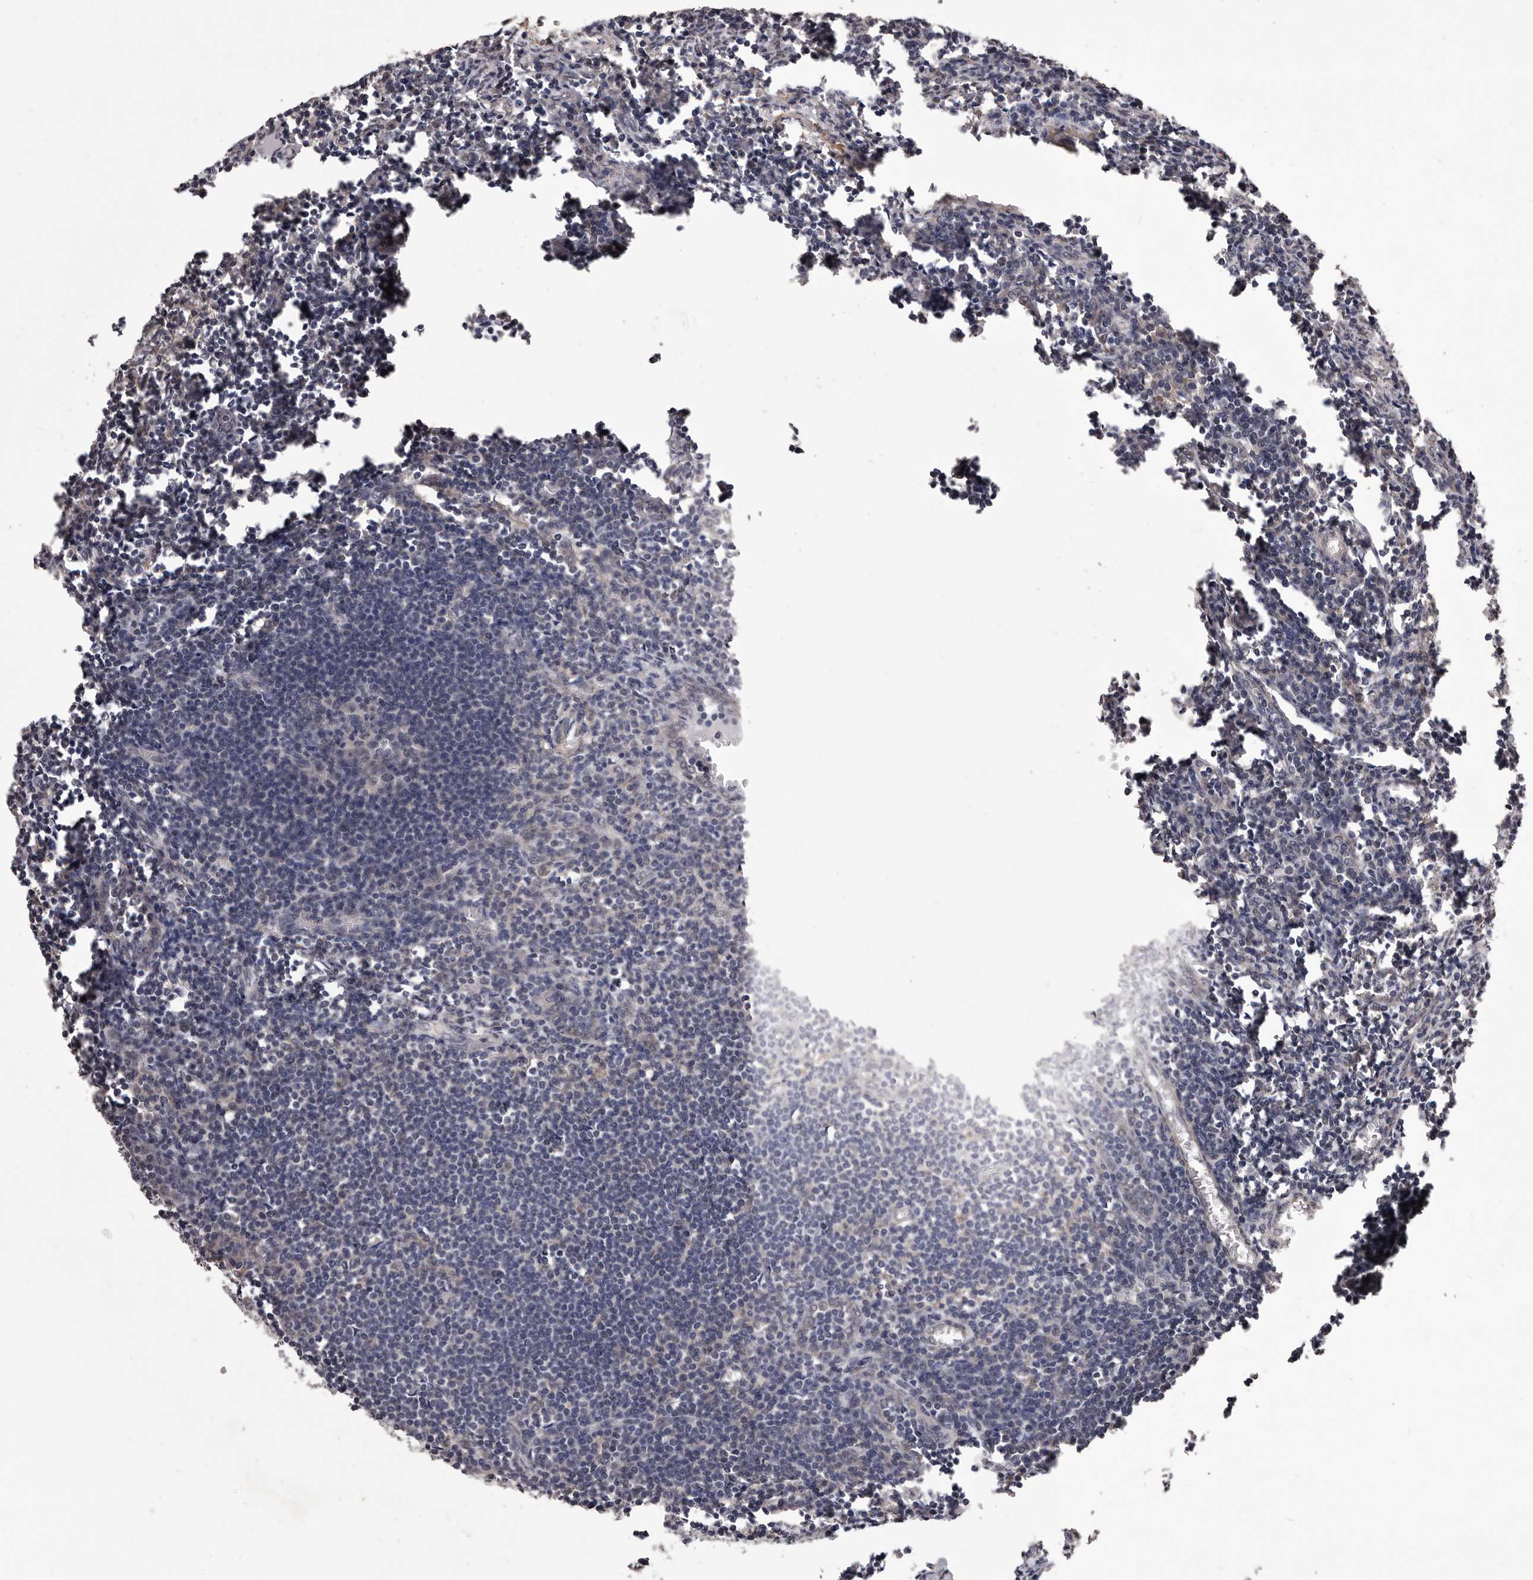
{"staining": {"intensity": "negative", "quantity": "none", "location": "none"}, "tissue": "lymph node", "cell_type": "Germinal center cells", "image_type": "normal", "snomed": [{"axis": "morphology", "description": "Normal tissue, NOS"}, {"axis": "morphology", "description": "Malignant melanoma, Metastatic site"}, {"axis": "topography", "description": "Lymph node"}], "caption": "Photomicrograph shows no significant protein positivity in germinal center cells of unremarkable lymph node. (IHC, brightfield microscopy, high magnification).", "gene": "CELF3", "patient": {"sex": "male", "age": 41}}